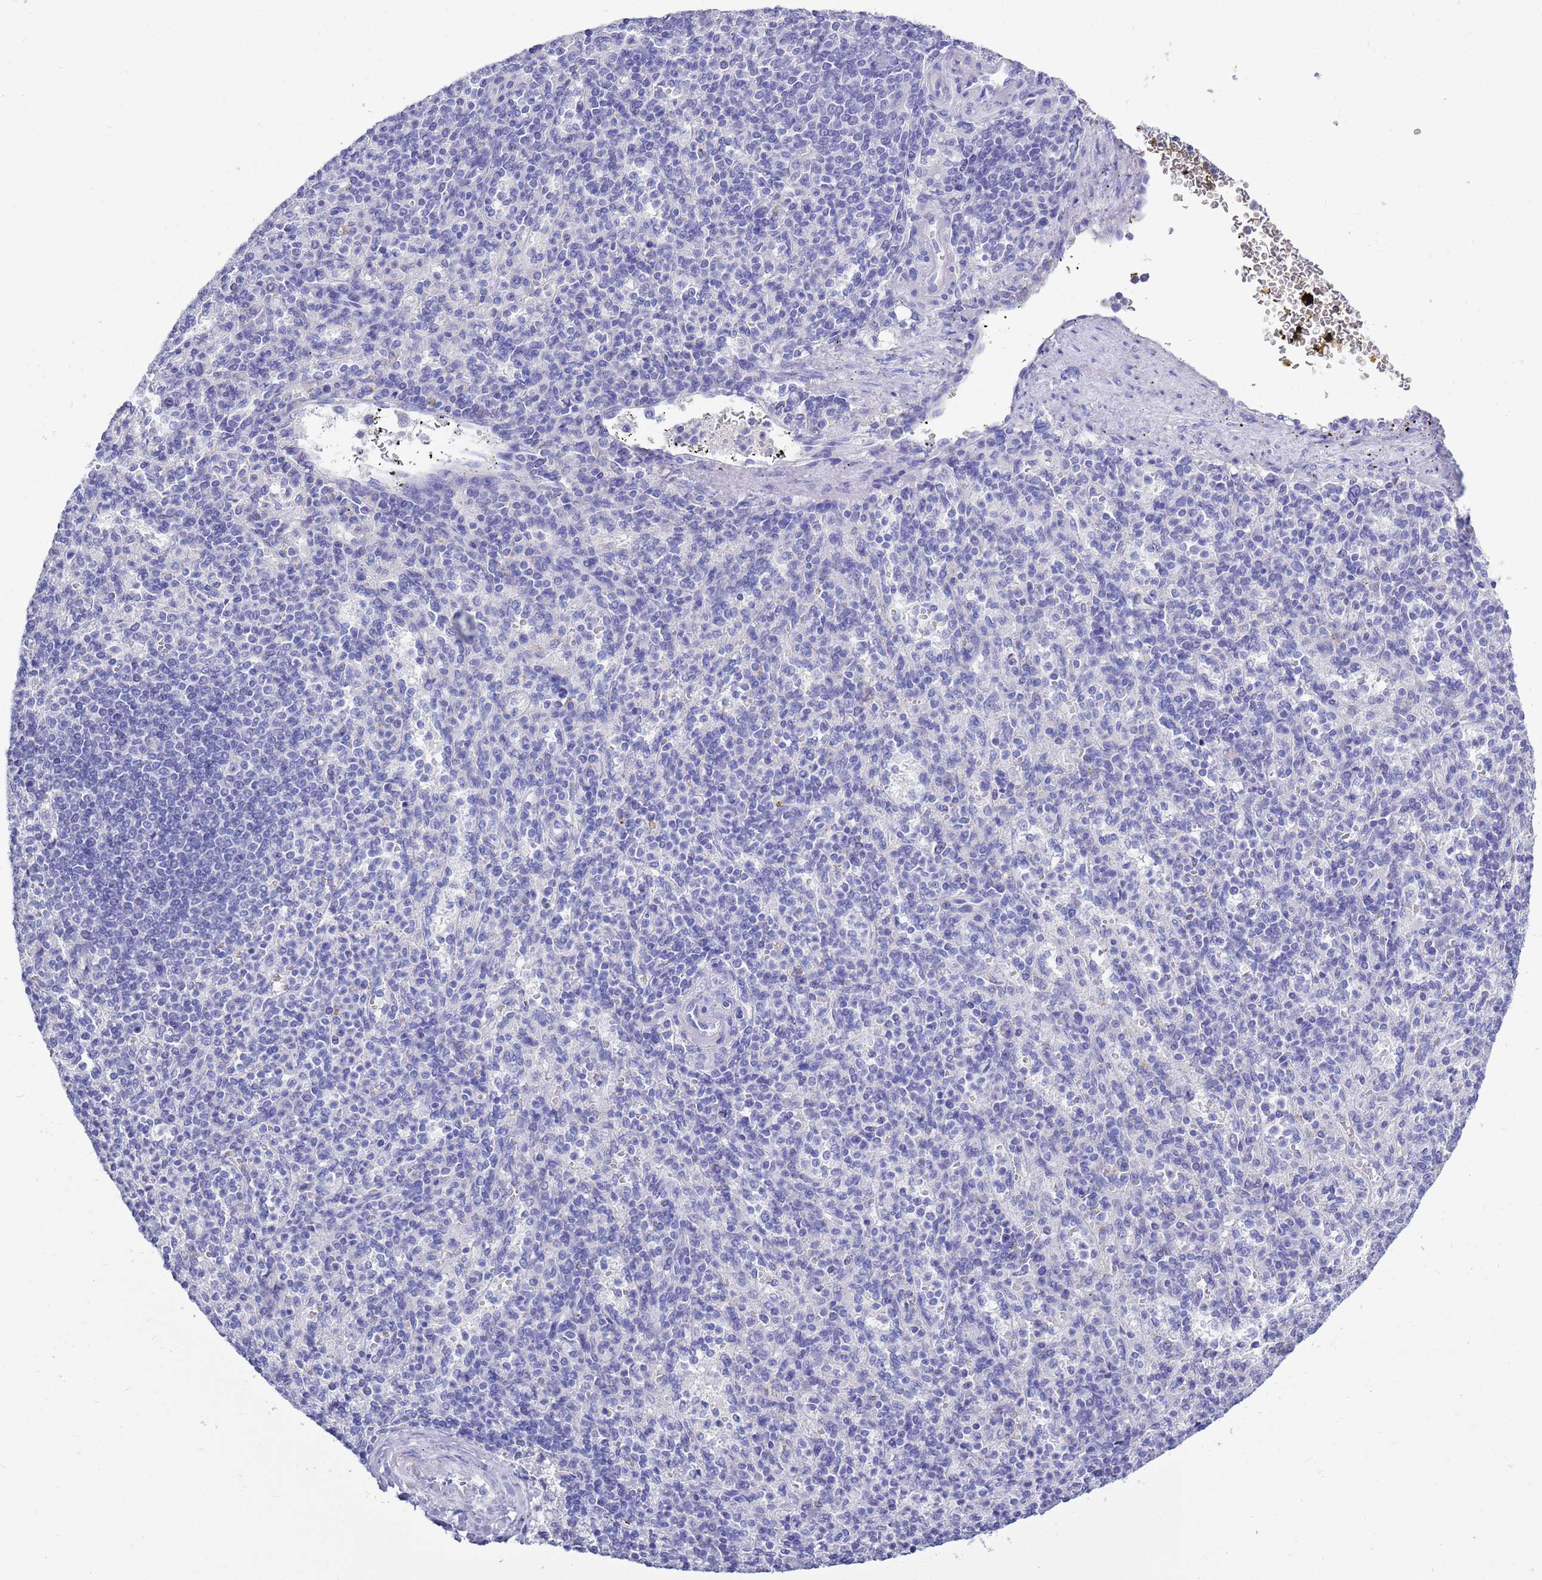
{"staining": {"intensity": "negative", "quantity": "none", "location": "none"}, "tissue": "spleen", "cell_type": "Cells in red pulp", "image_type": "normal", "snomed": [{"axis": "morphology", "description": "Normal tissue, NOS"}, {"axis": "topography", "description": "Spleen"}], "caption": "Immunohistochemistry (IHC) photomicrograph of benign spleen: spleen stained with DAB (3,3'-diaminobenzidine) displays no significant protein positivity in cells in red pulp.", "gene": "MTMR2", "patient": {"sex": "female", "age": 74}}